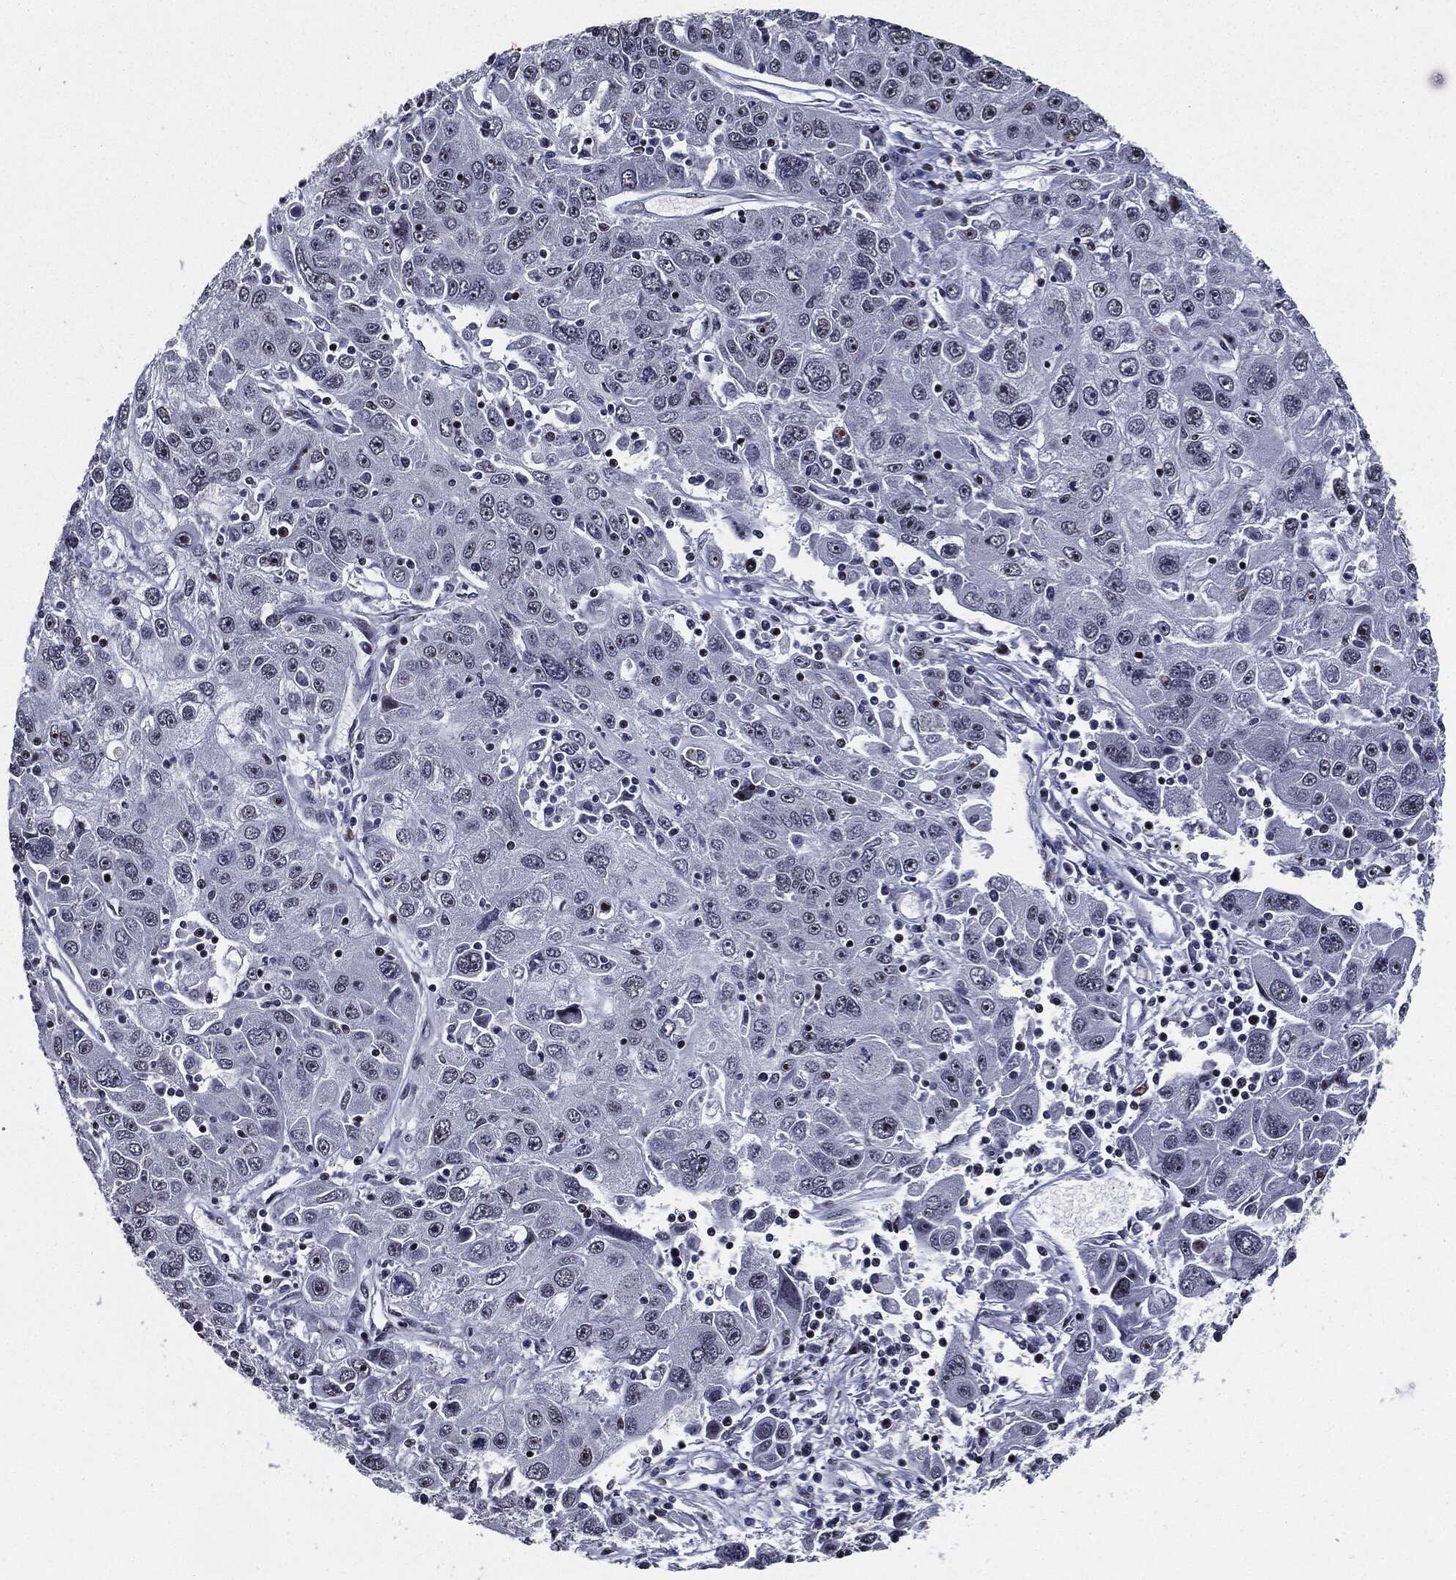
{"staining": {"intensity": "negative", "quantity": "none", "location": "none"}, "tissue": "stomach cancer", "cell_type": "Tumor cells", "image_type": "cancer", "snomed": [{"axis": "morphology", "description": "Adenocarcinoma, NOS"}, {"axis": "topography", "description": "Stomach"}], "caption": "Immunohistochemistry (IHC) histopathology image of adenocarcinoma (stomach) stained for a protein (brown), which reveals no positivity in tumor cells.", "gene": "ZFP91", "patient": {"sex": "male", "age": 56}}